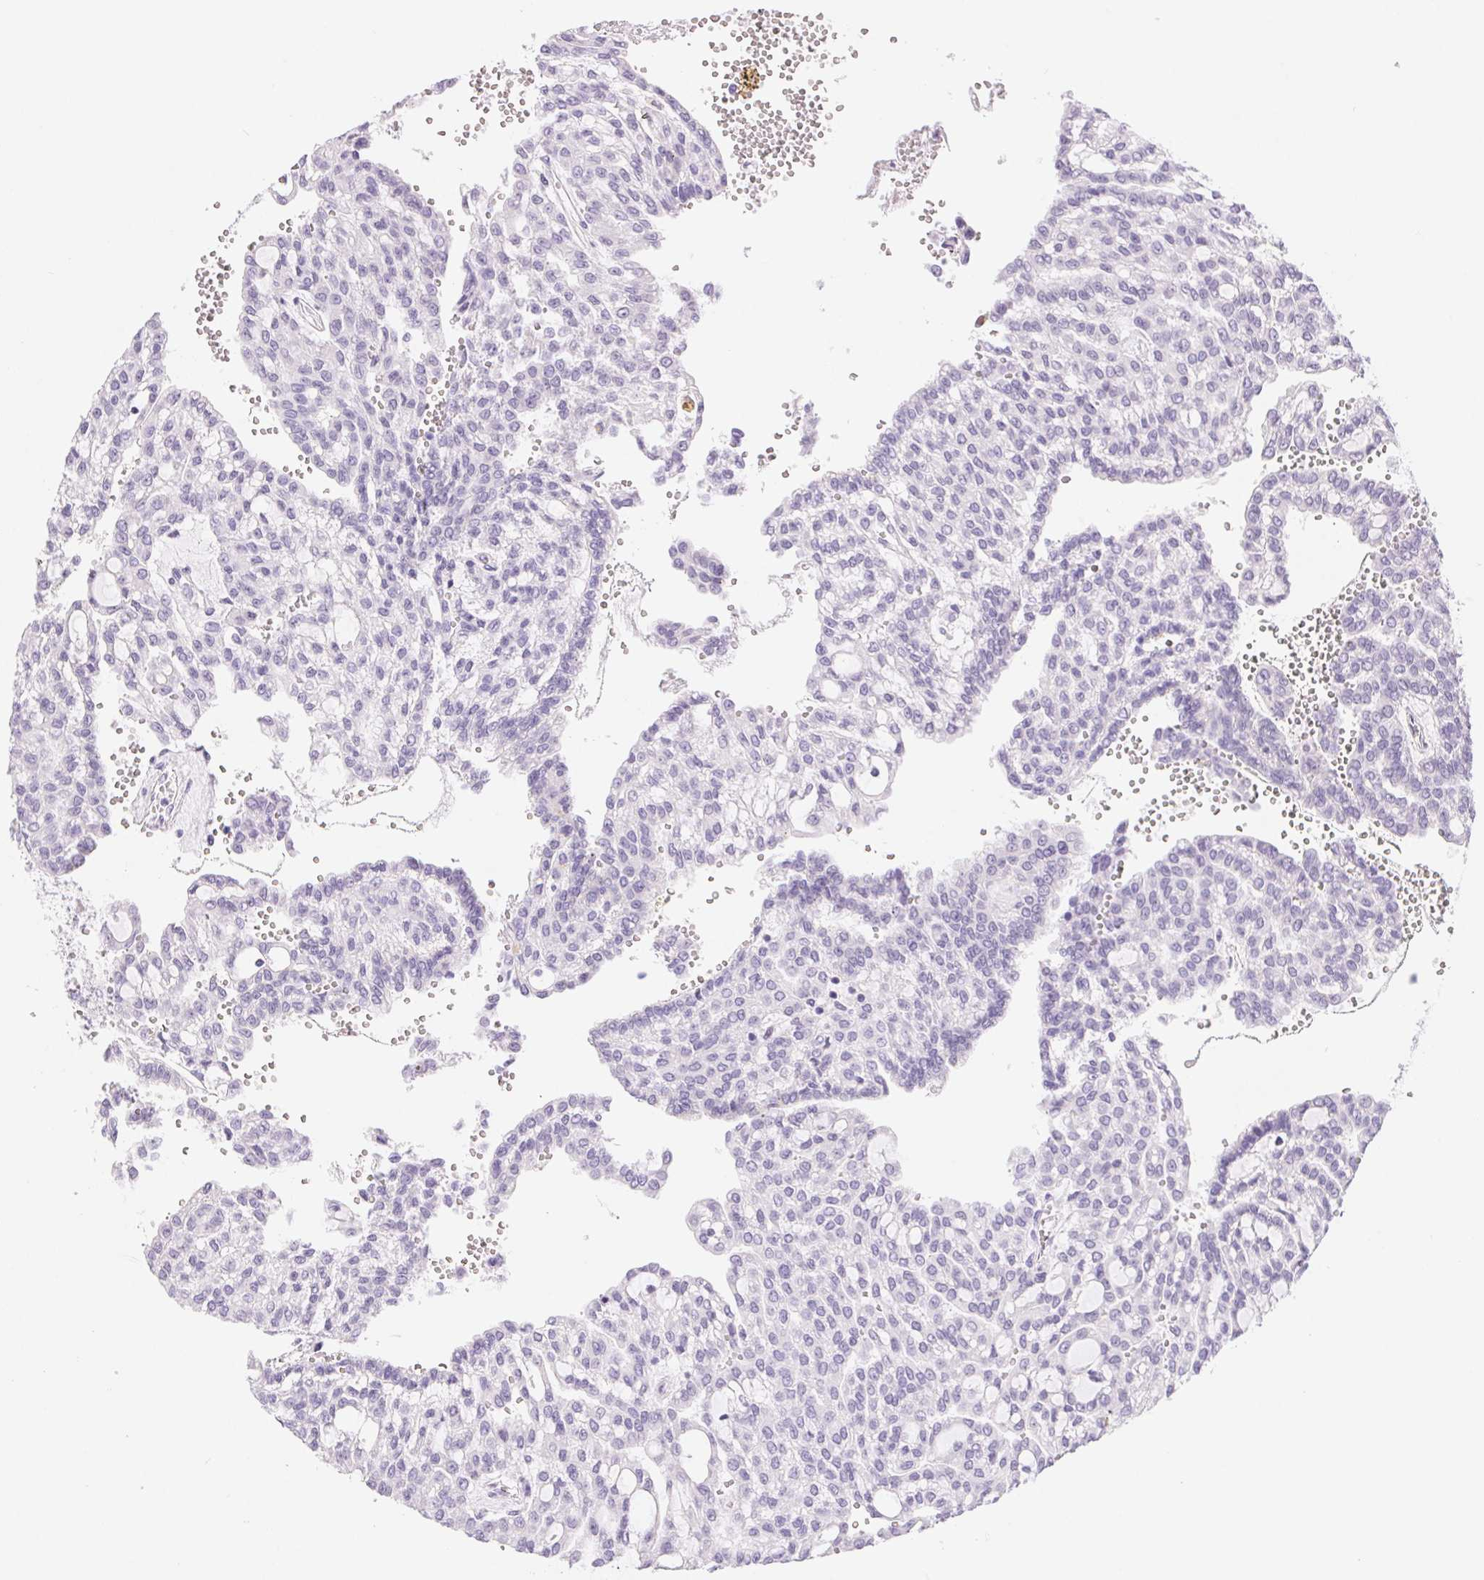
{"staining": {"intensity": "negative", "quantity": "none", "location": "none"}, "tissue": "renal cancer", "cell_type": "Tumor cells", "image_type": "cancer", "snomed": [{"axis": "morphology", "description": "Adenocarcinoma, NOS"}, {"axis": "topography", "description": "Kidney"}], "caption": "Renal cancer (adenocarcinoma) was stained to show a protein in brown. There is no significant positivity in tumor cells. (Brightfield microscopy of DAB immunohistochemistry (IHC) at high magnification).", "gene": "ASGR2", "patient": {"sex": "male", "age": 63}}